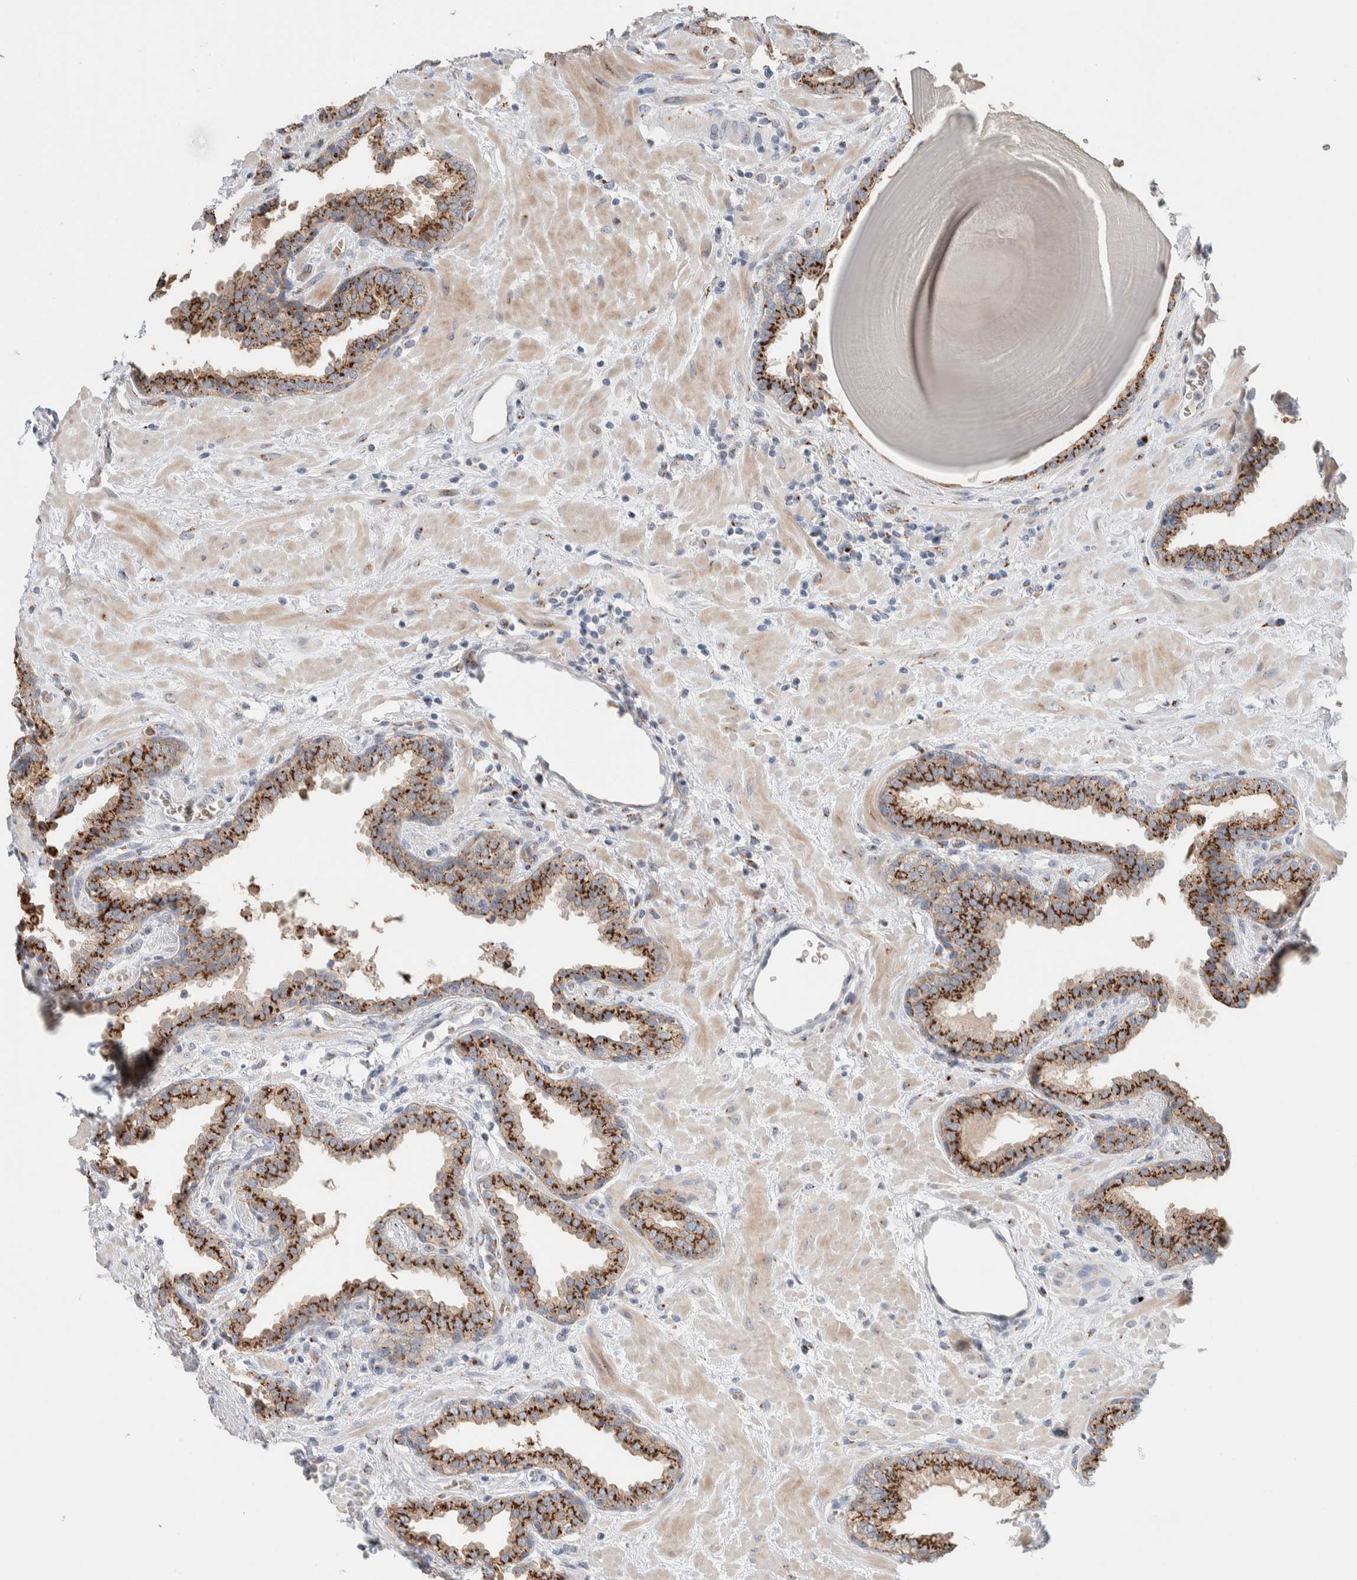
{"staining": {"intensity": "strong", "quantity": "25%-75%", "location": "cytoplasmic/membranous"}, "tissue": "prostate", "cell_type": "Glandular cells", "image_type": "normal", "snomed": [{"axis": "morphology", "description": "Normal tissue, NOS"}, {"axis": "topography", "description": "Prostate"}], "caption": "An IHC histopathology image of unremarkable tissue is shown. Protein staining in brown highlights strong cytoplasmic/membranous positivity in prostate within glandular cells.", "gene": "SLC38A10", "patient": {"sex": "male", "age": 51}}